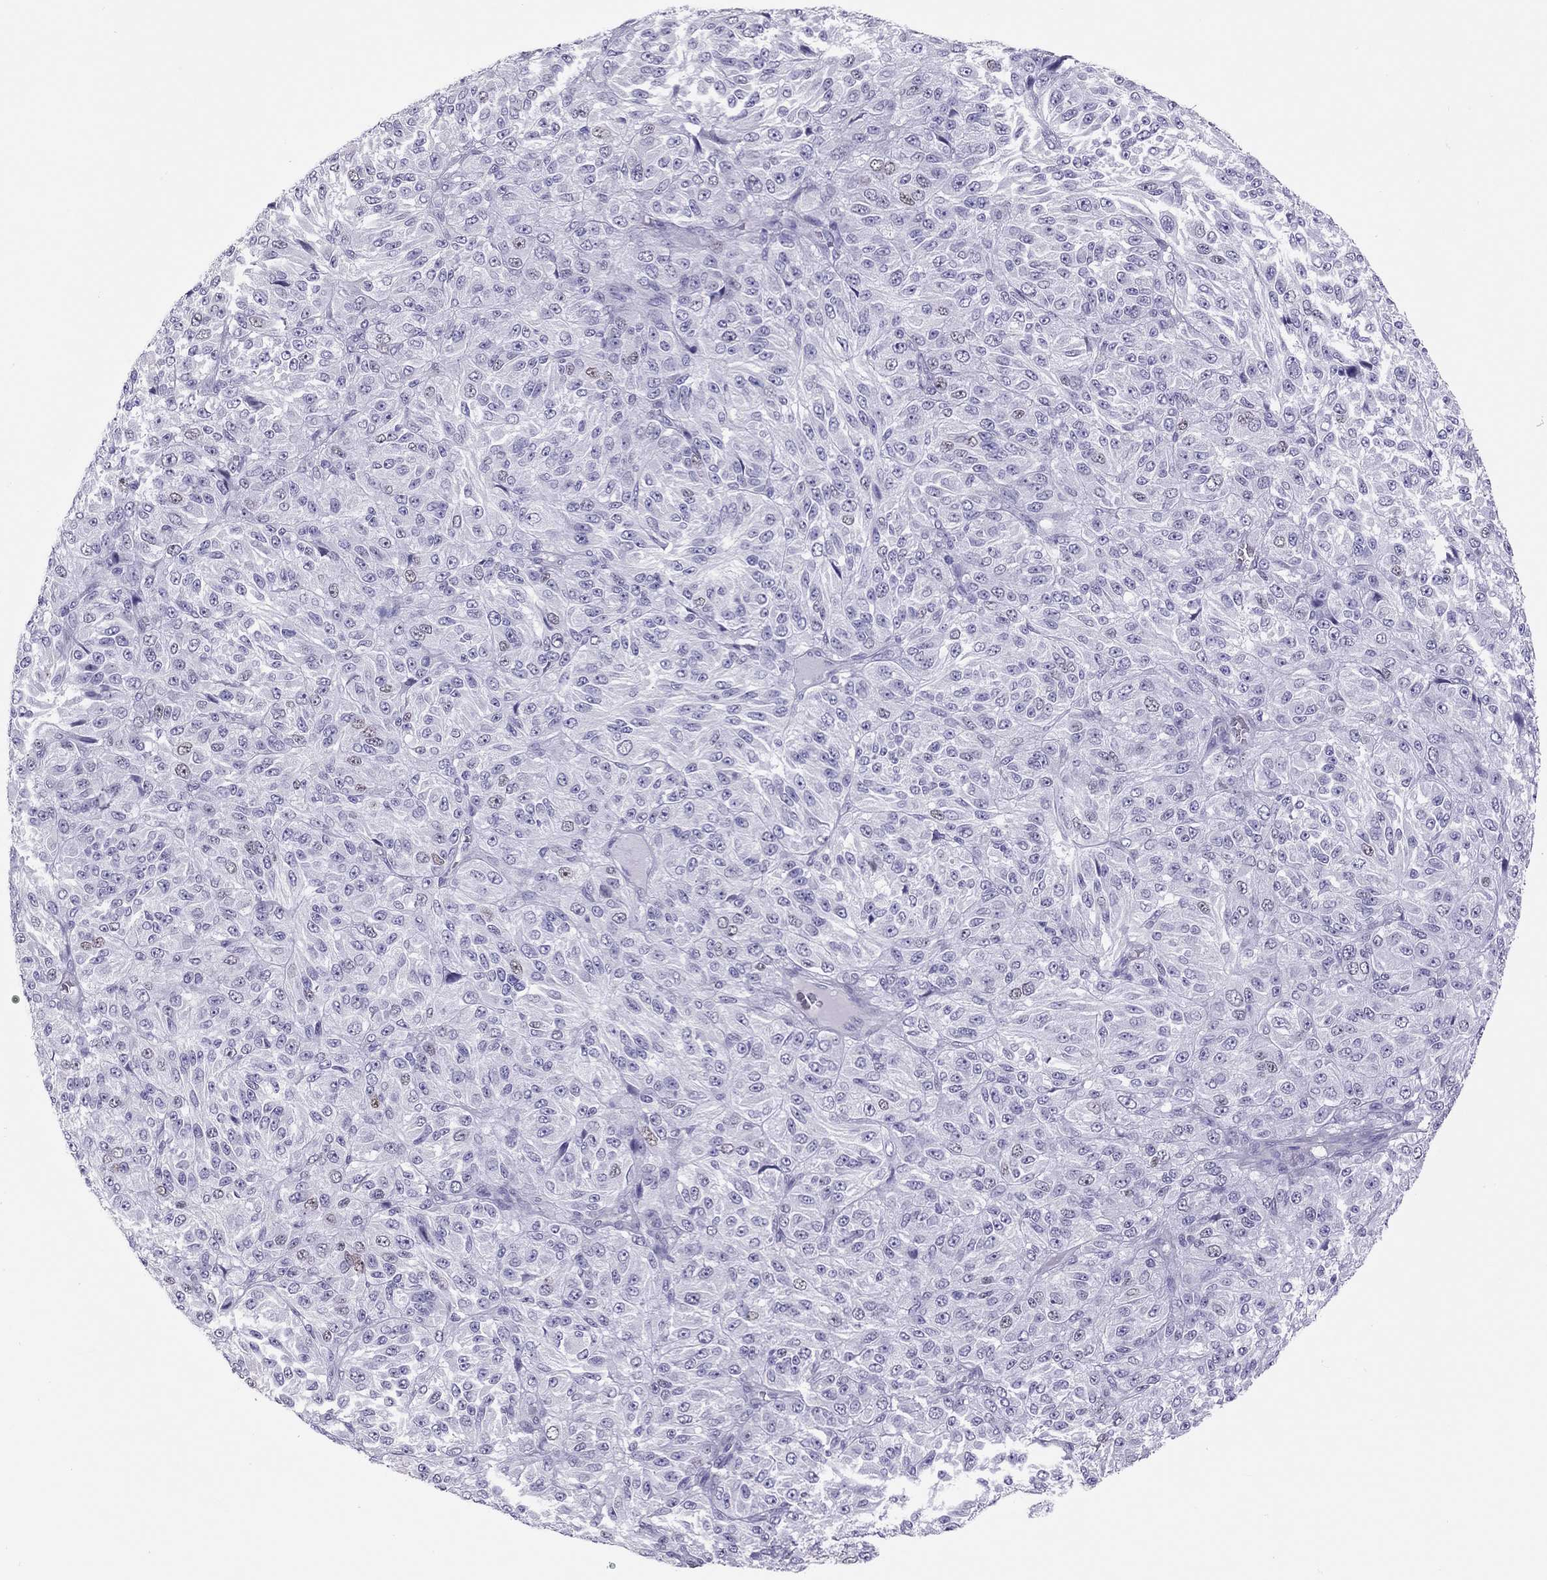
{"staining": {"intensity": "negative", "quantity": "none", "location": "none"}, "tissue": "melanoma", "cell_type": "Tumor cells", "image_type": "cancer", "snomed": [{"axis": "morphology", "description": "Malignant melanoma, Metastatic site"}, {"axis": "topography", "description": "Brain"}], "caption": "A histopathology image of malignant melanoma (metastatic site) stained for a protein shows no brown staining in tumor cells.", "gene": "STAG3", "patient": {"sex": "female", "age": 56}}